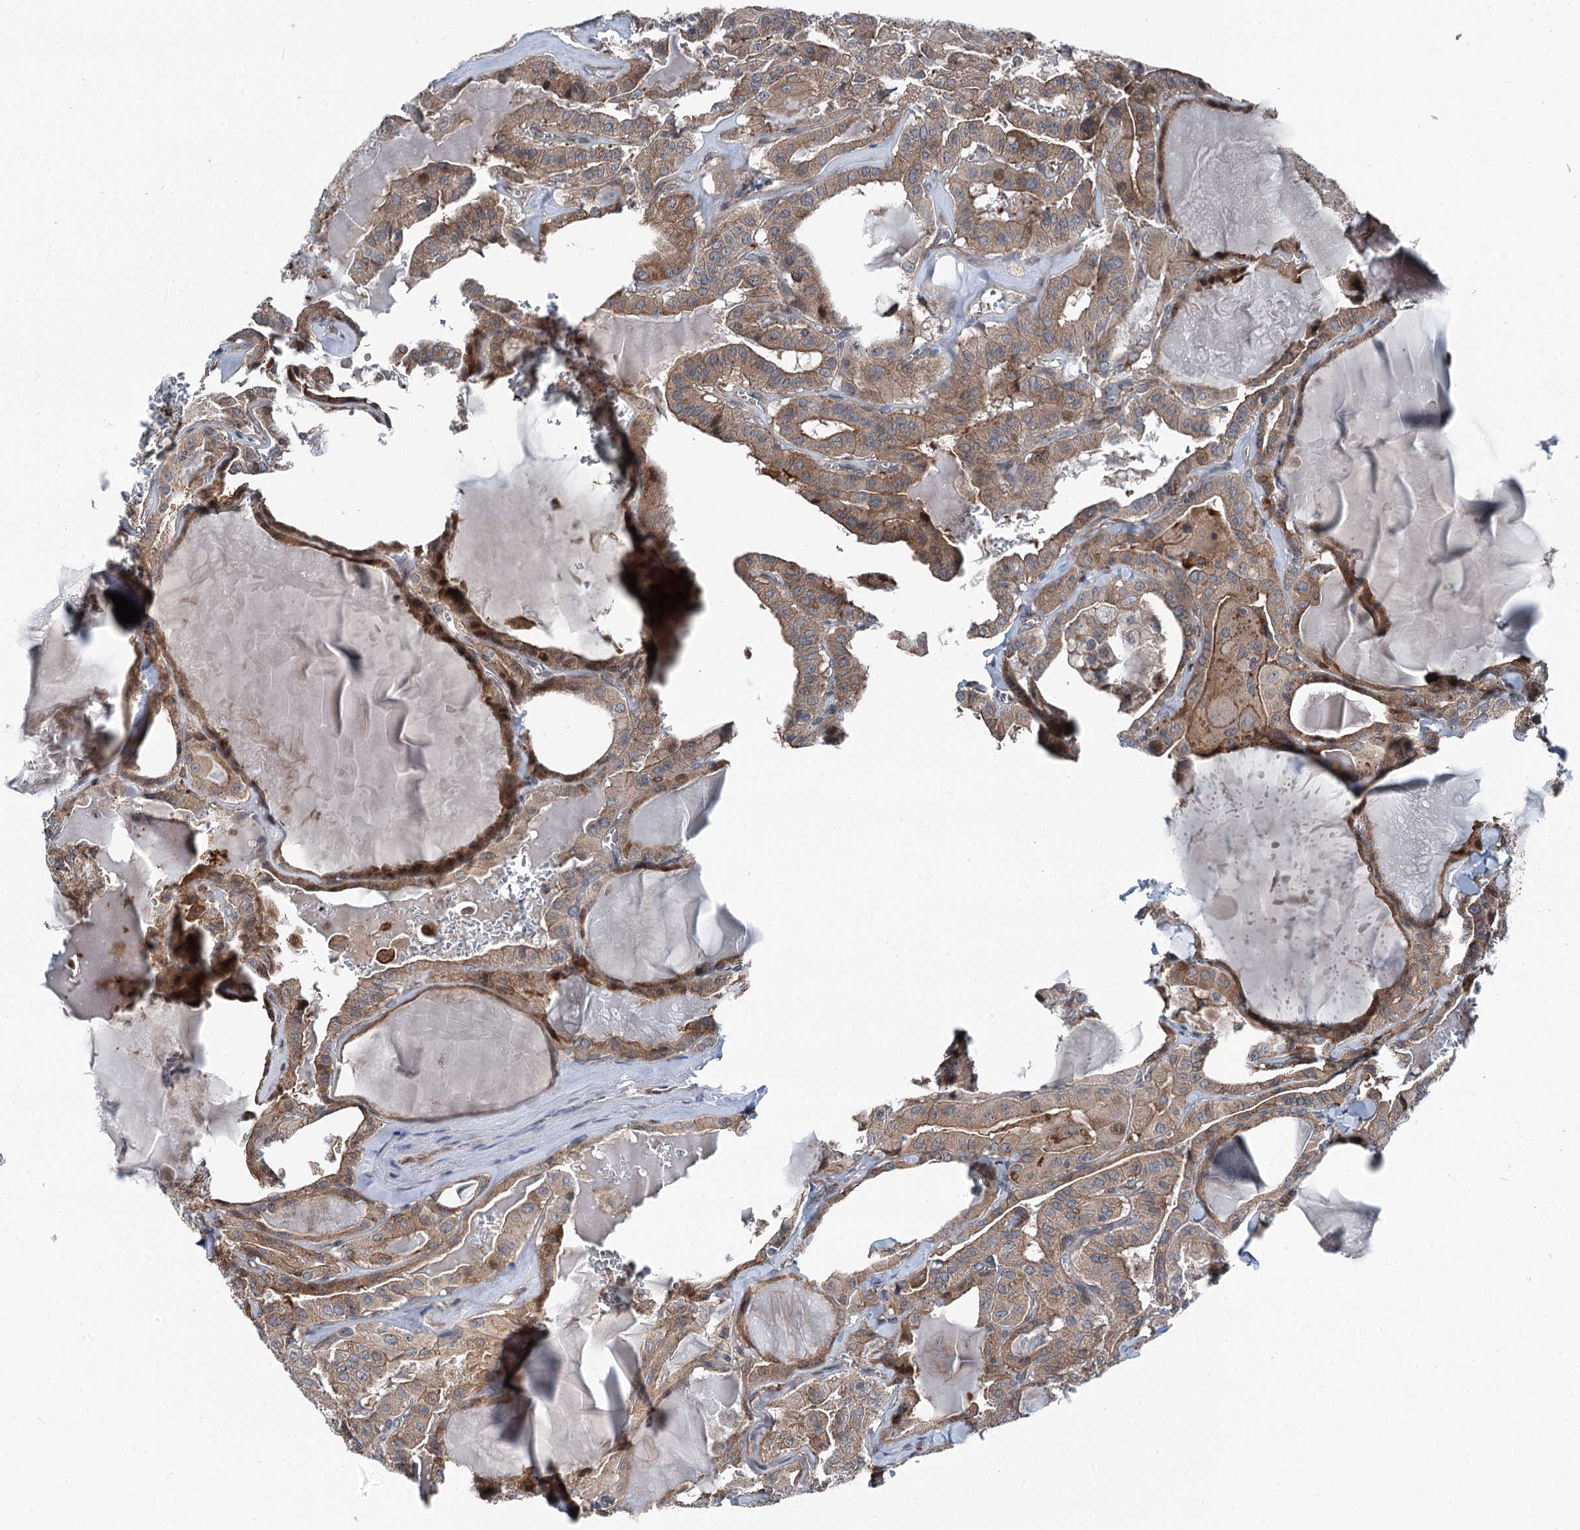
{"staining": {"intensity": "moderate", "quantity": ">75%", "location": "cytoplasmic/membranous"}, "tissue": "thyroid cancer", "cell_type": "Tumor cells", "image_type": "cancer", "snomed": [{"axis": "morphology", "description": "Papillary adenocarcinoma, NOS"}, {"axis": "topography", "description": "Thyroid gland"}], "caption": "Tumor cells demonstrate medium levels of moderate cytoplasmic/membranous positivity in approximately >75% of cells in human thyroid cancer (papillary adenocarcinoma). (Brightfield microscopy of DAB IHC at high magnification).", "gene": "POLR1D", "patient": {"sex": "male", "age": 52}}